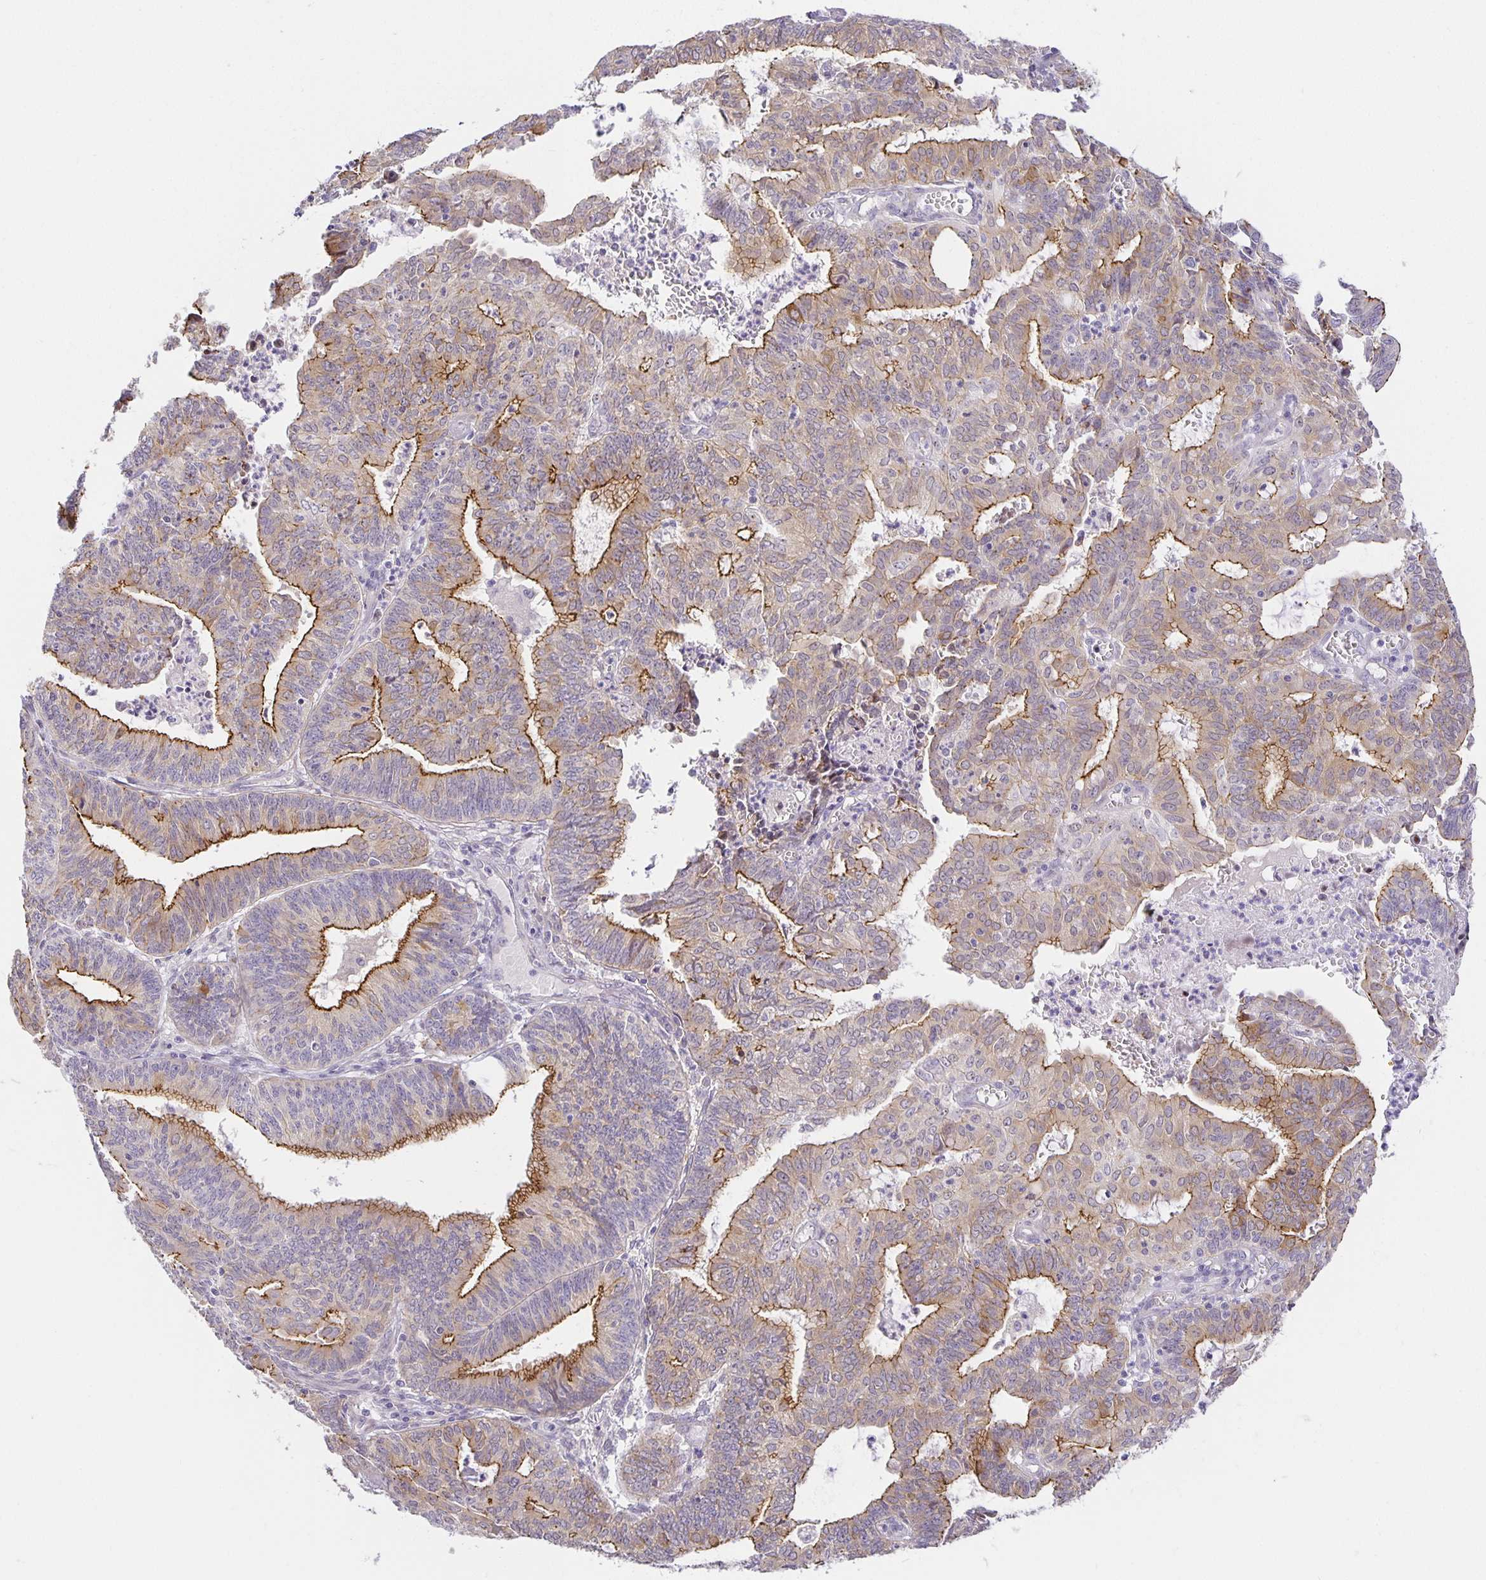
{"staining": {"intensity": "moderate", "quantity": "25%-75%", "location": "cytoplasmic/membranous"}, "tissue": "endometrial cancer", "cell_type": "Tumor cells", "image_type": "cancer", "snomed": [{"axis": "morphology", "description": "Adenocarcinoma, NOS"}, {"axis": "topography", "description": "Endometrium"}], "caption": "Immunohistochemistry (IHC) (DAB (3,3'-diaminobenzidine)) staining of human endometrial cancer exhibits moderate cytoplasmic/membranous protein expression in about 25%-75% of tumor cells.", "gene": "TJP3", "patient": {"sex": "female", "age": 61}}